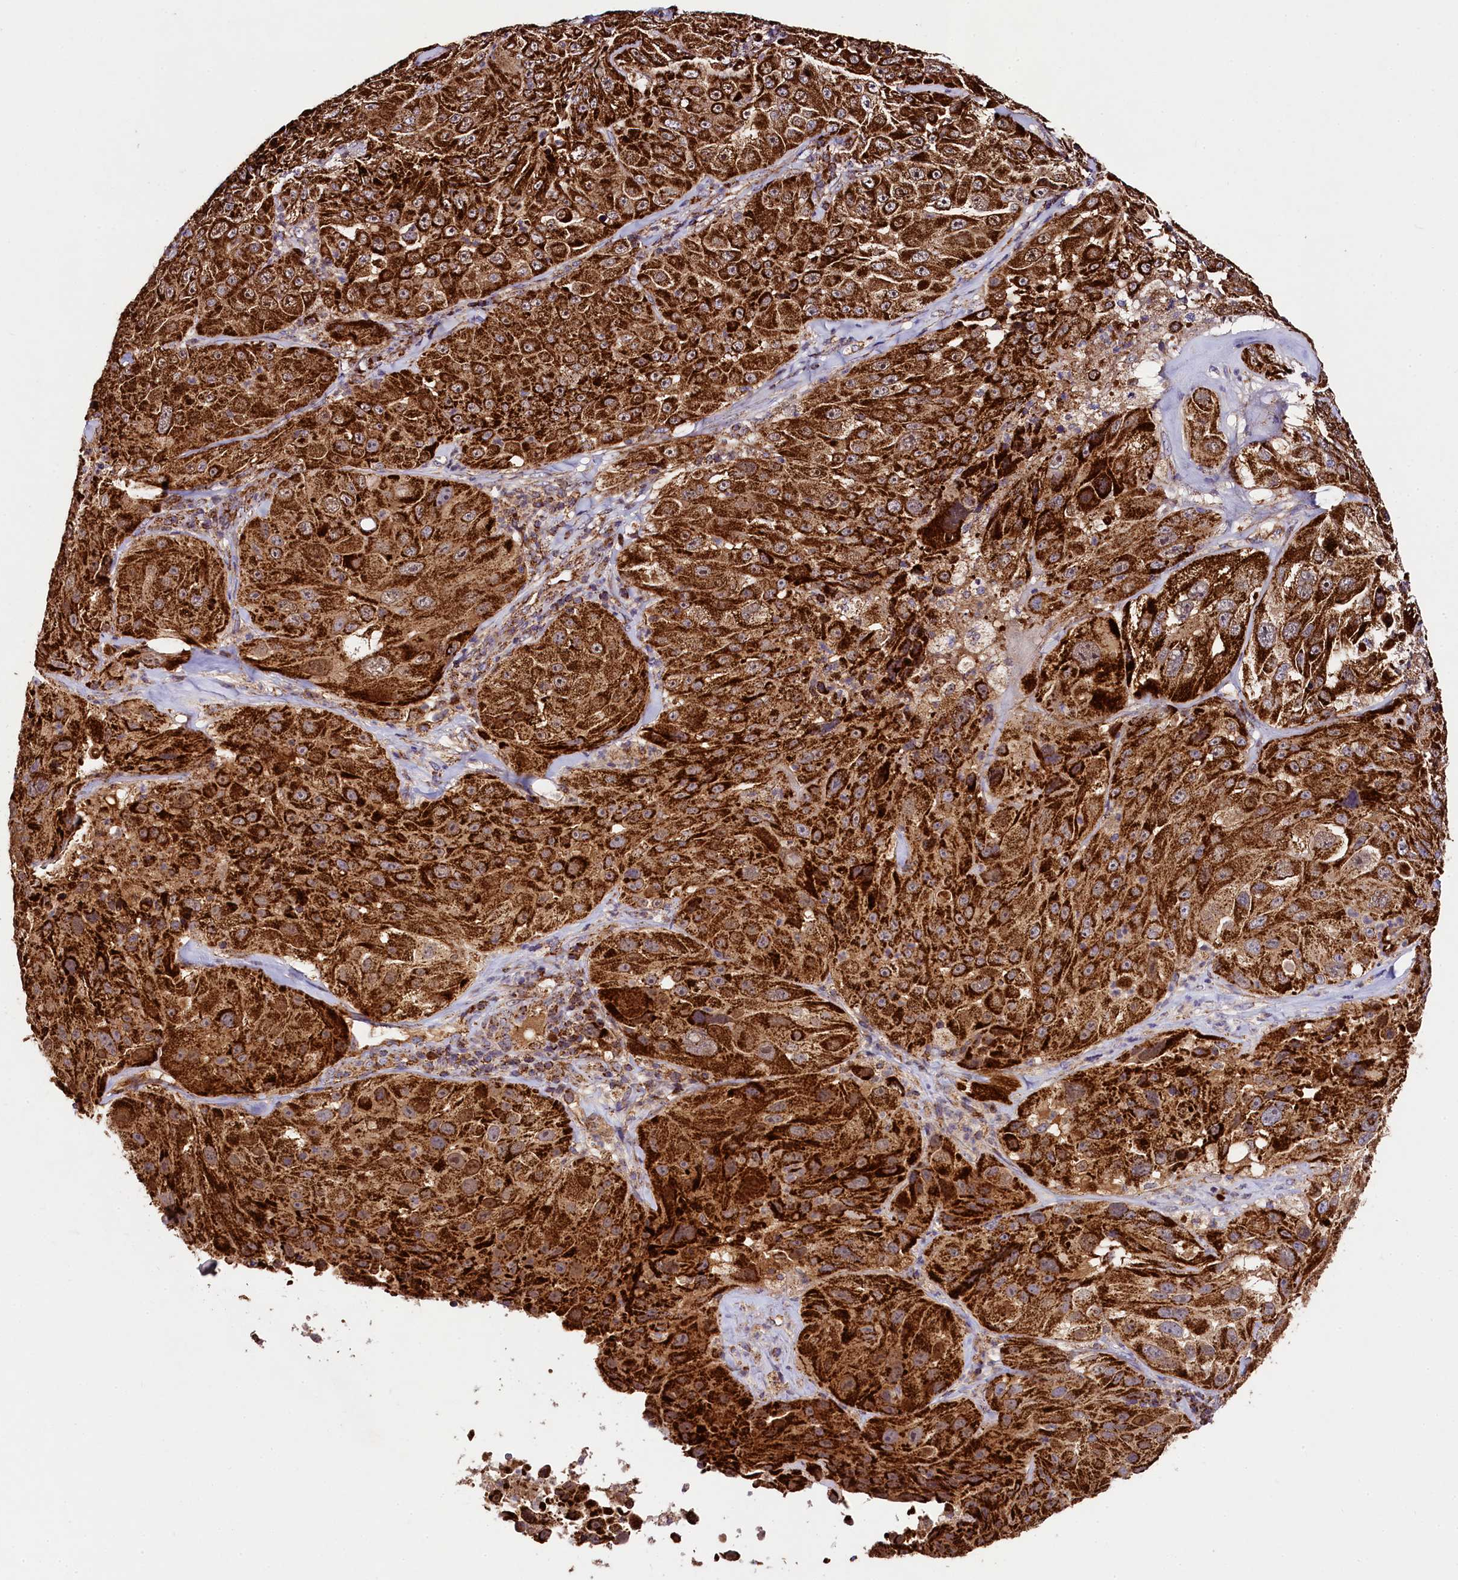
{"staining": {"intensity": "strong", "quantity": ">75%", "location": "cytoplasmic/membranous"}, "tissue": "melanoma", "cell_type": "Tumor cells", "image_type": "cancer", "snomed": [{"axis": "morphology", "description": "Malignant melanoma, Metastatic site"}, {"axis": "topography", "description": "Lymph node"}], "caption": "Immunohistochemistry staining of malignant melanoma (metastatic site), which reveals high levels of strong cytoplasmic/membranous staining in about >75% of tumor cells indicating strong cytoplasmic/membranous protein expression. The staining was performed using DAB (3,3'-diaminobenzidine) (brown) for protein detection and nuclei were counterstained in hematoxylin (blue).", "gene": "CLYBL", "patient": {"sex": "male", "age": 62}}